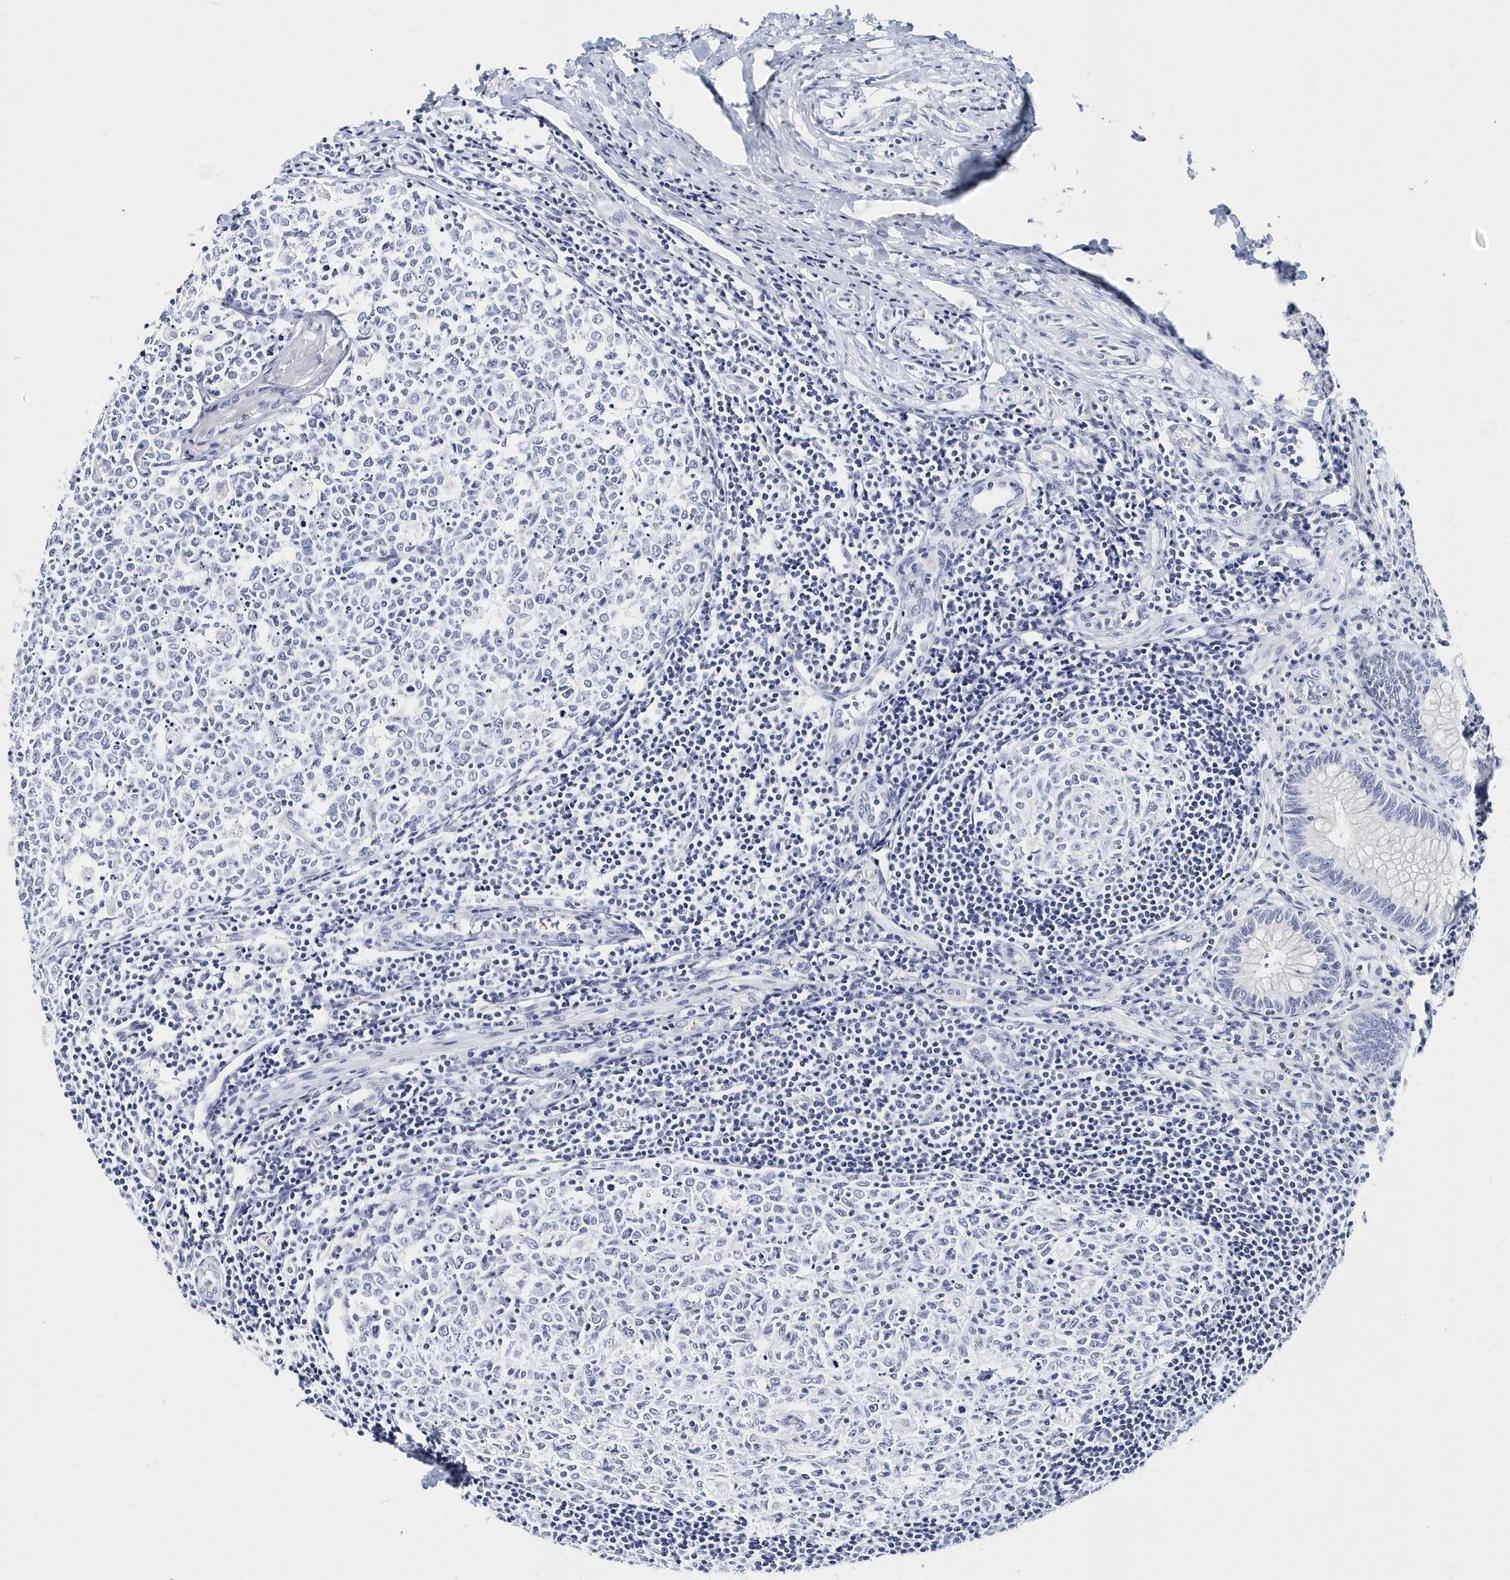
{"staining": {"intensity": "negative", "quantity": "none", "location": "none"}, "tissue": "appendix", "cell_type": "Glandular cells", "image_type": "normal", "snomed": [{"axis": "morphology", "description": "Normal tissue, NOS"}, {"axis": "topography", "description": "Appendix"}], "caption": "High magnification brightfield microscopy of normal appendix stained with DAB (brown) and counterstained with hematoxylin (blue): glandular cells show no significant staining. (DAB (3,3'-diaminobenzidine) immunohistochemistry visualized using brightfield microscopy, high magnification).", "gene": "ITGA2B", "patient": {"sex": "male", "age": 14}}